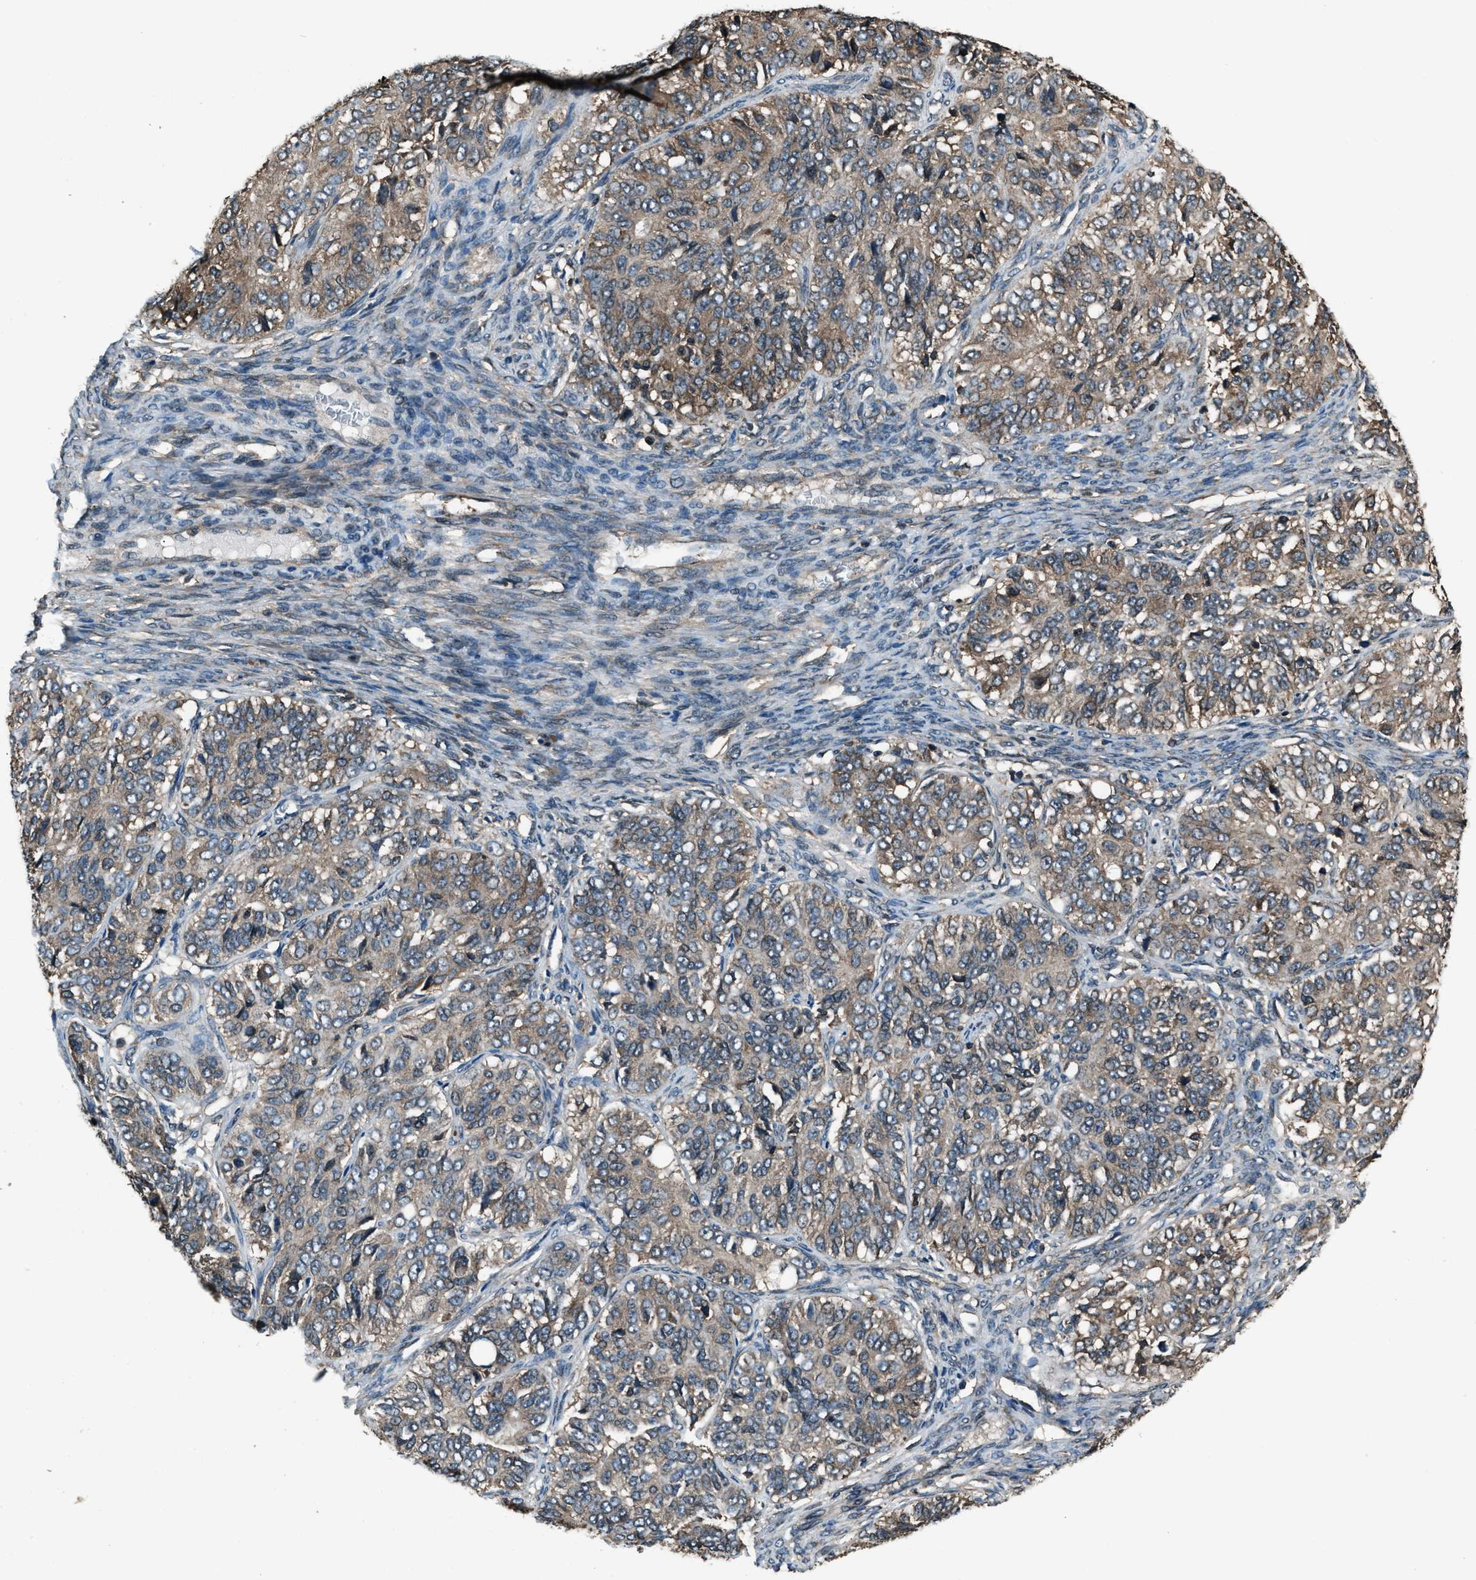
{"staining": {"intensity": "moderate", "quantity": ">75%", "location": "cytoplasmic/membranous"}, "tissue": "ovarian cancer", "cell_type": "Tumor cells", "image_type": "cancer", "snomed": [{"axis": "morphology", "description": "Carcinoma, endometroid"}, {"axis": "topography", "description": "Ovary"}], "caption": "Human endometroid carcinoma (ovarian) stained with a brown dye displays moderate cytoplasmic/membranous positive expression in about >75% of tumor cells.", "gene": "TRIM4", "patient": {"sex": "female", "age": 51}}